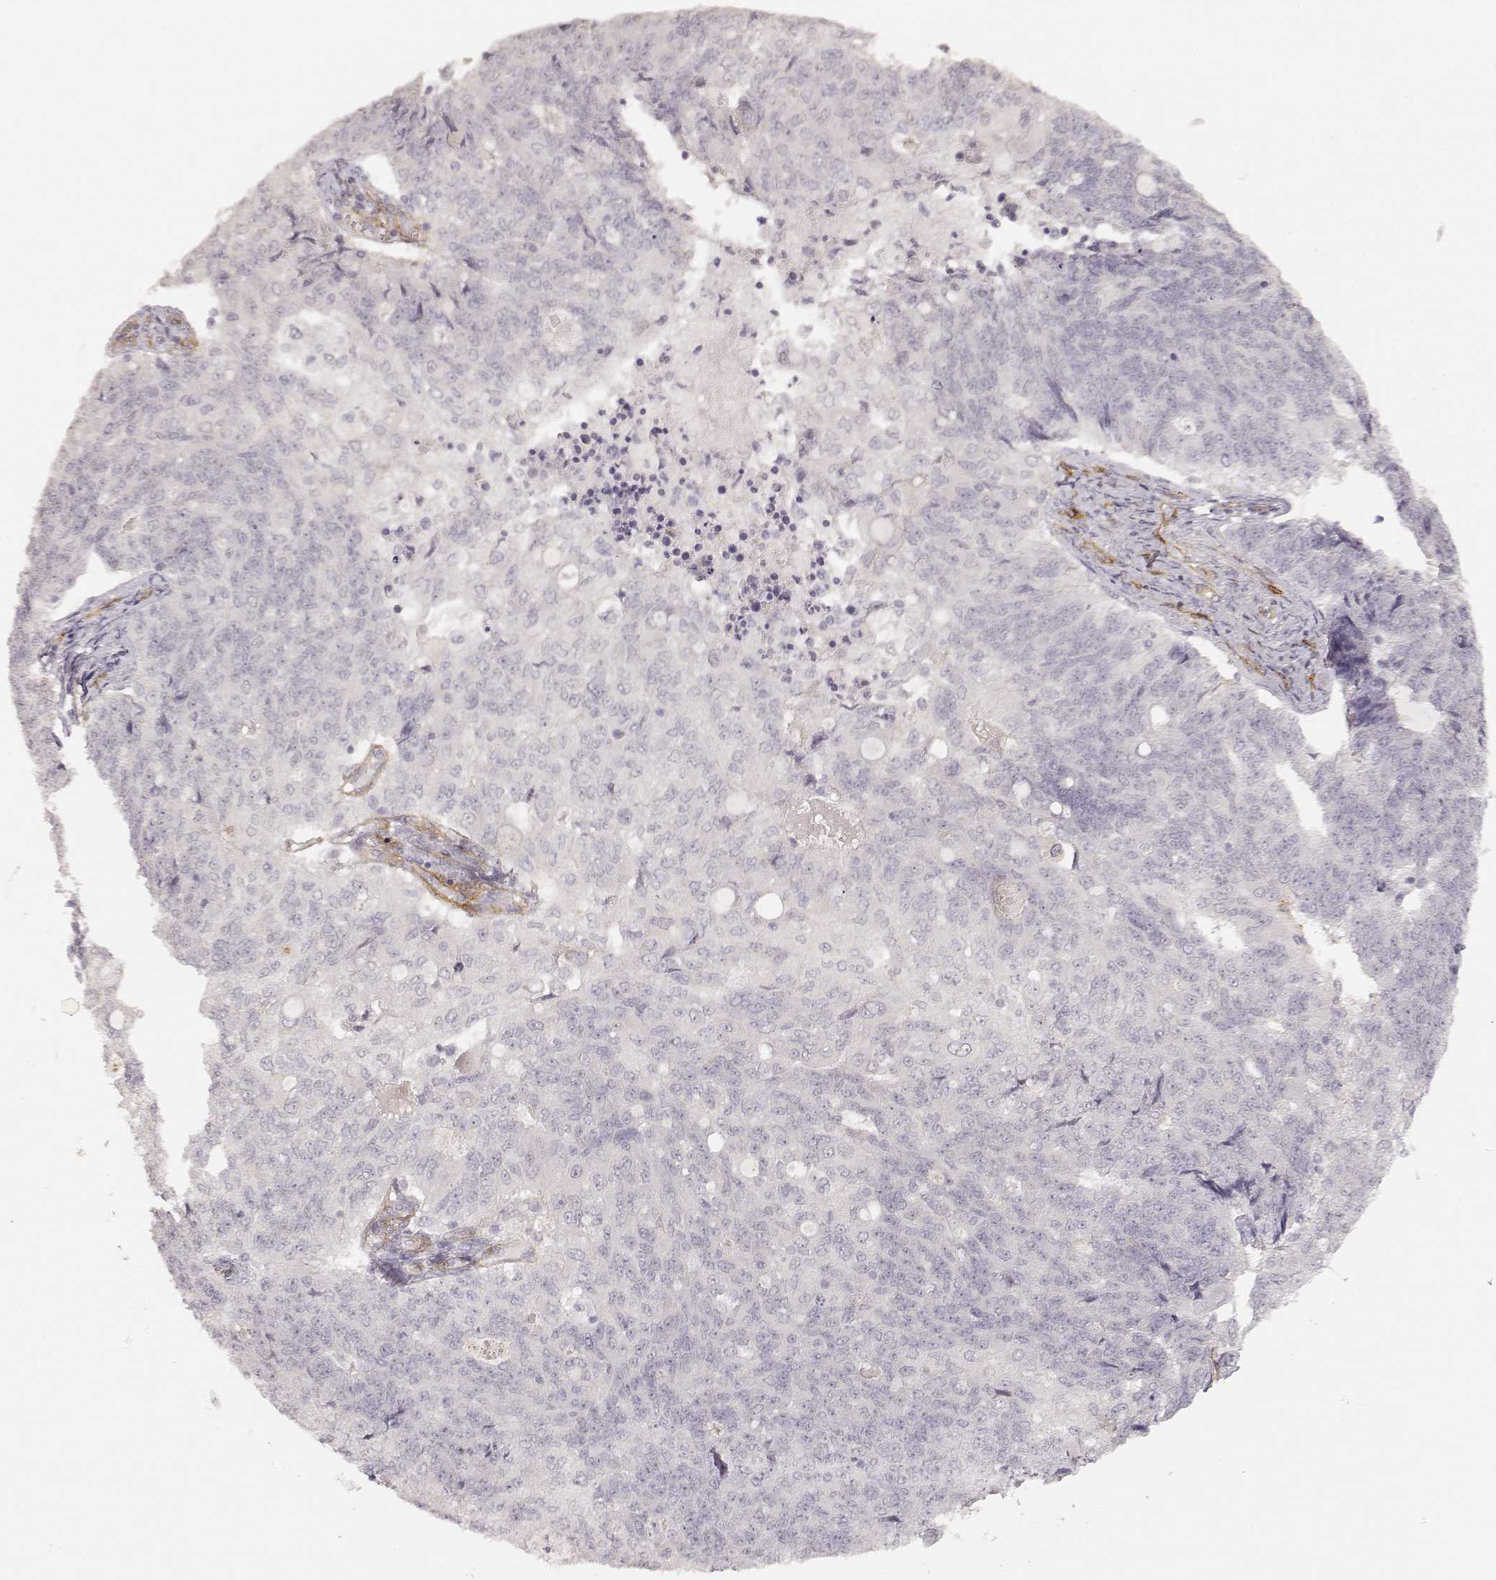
{"staining": {"intensity": "negative", "quantity": "none", "location": "none"}, "tissue": "endometrial cancer", "cell_type": "Tumor cells", "image_type": "cancer", "snomed": [{"axis": "morphology", "description": "Adenocarcinoma, NOS"}, {"axis": "topography", "description": "Endometrium"}], "caption": "Histopathology image shows no protein positivity in tumor cells of endometrial cancer tissue.", "gene": "LAMA4", "patient": {"sex": "female", "age": 43}}